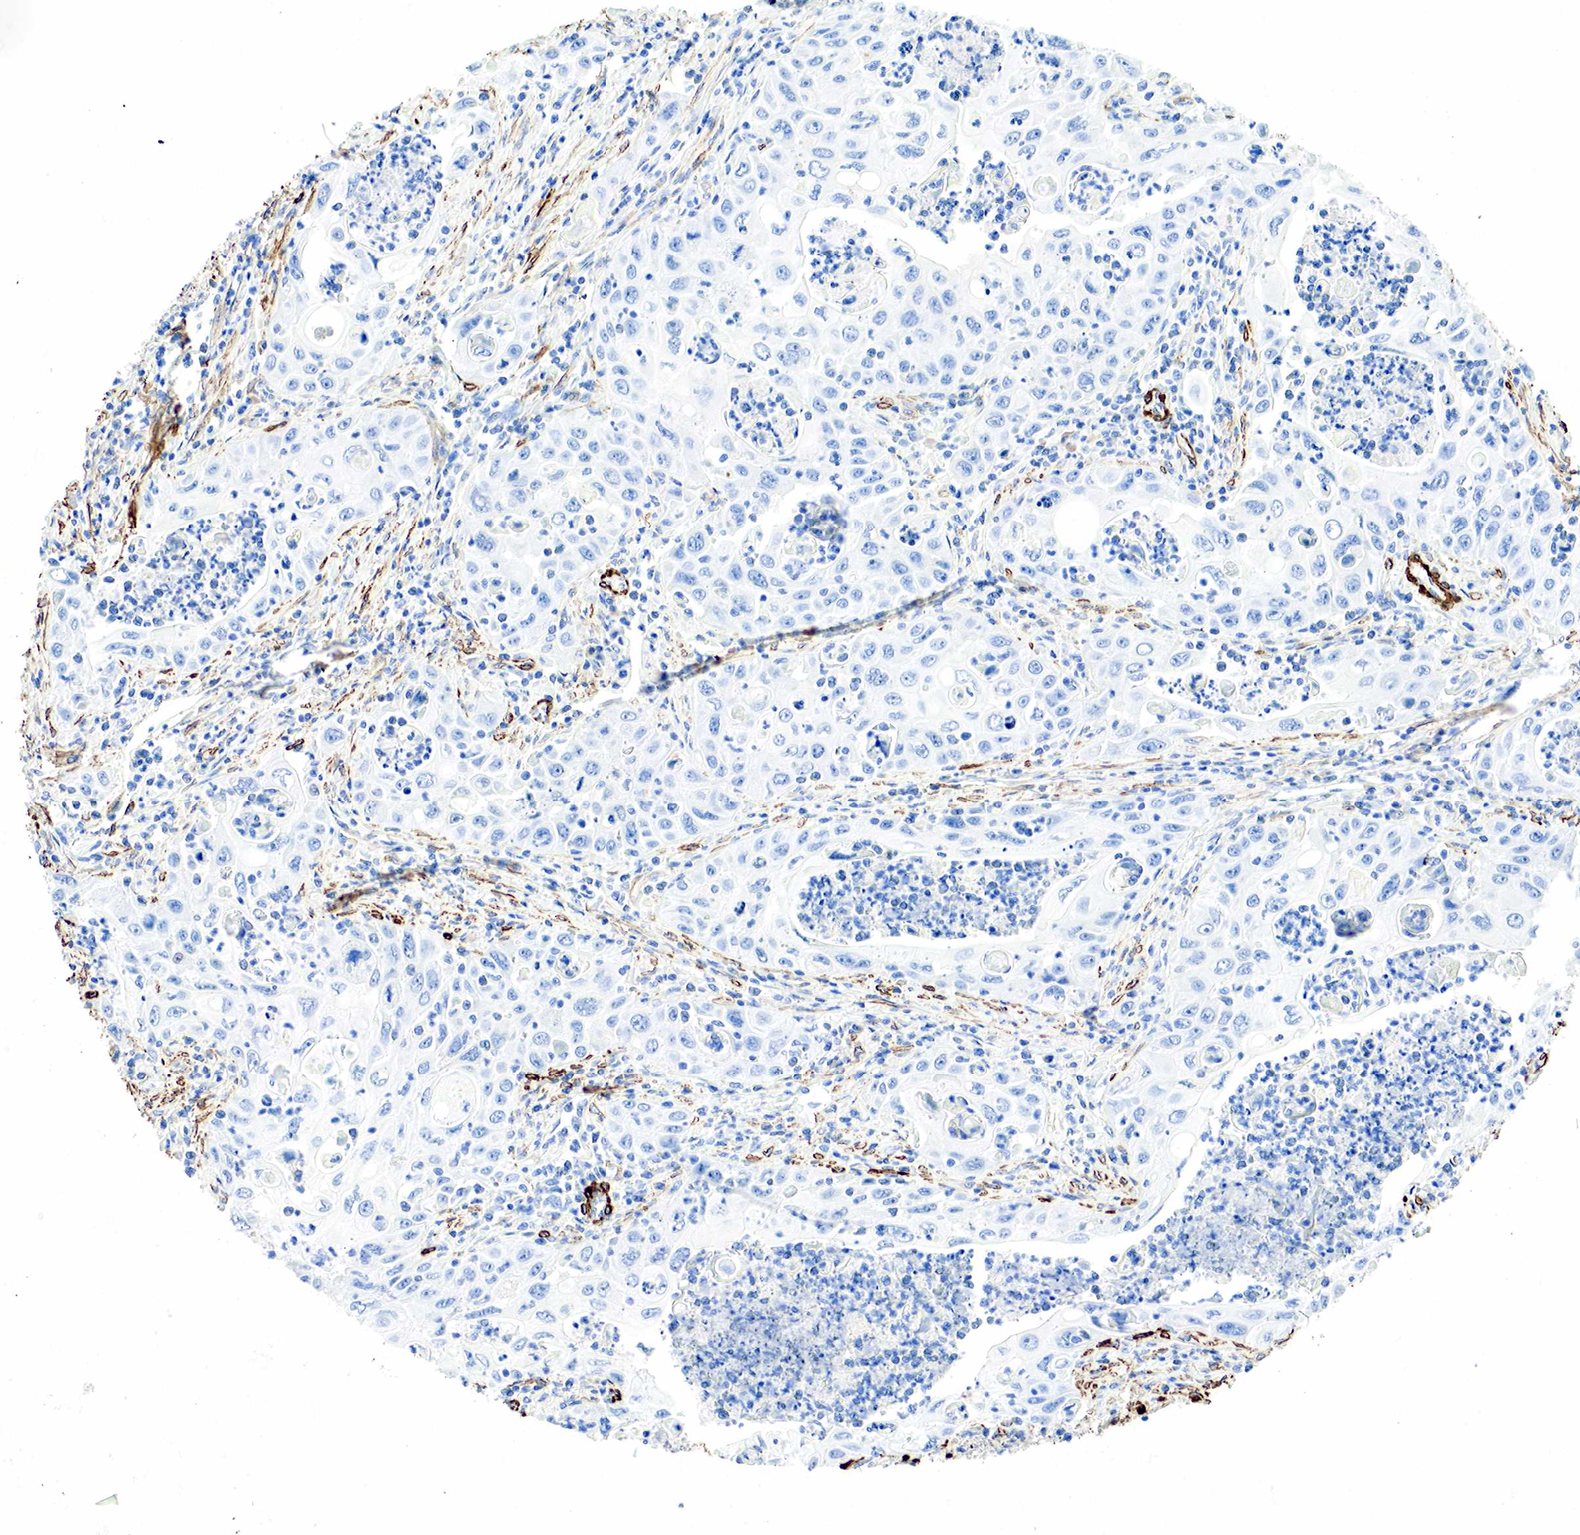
{"staining": {"intensity": "negative", "quantity": "none", "location": "none"}, "tissue": "pancreatic cancer", "cell_type": "Tumor cells", "image_type": "cancer", "snomed": [{"axis": "morphology", "description": "Adenocarcinoma, NOS"}, {"axis": "topography", "description": "Pancreas"}], "caption": "An immunohistochemistry (IHC) image of pancreatic cancer is shown. There is no staining in tumor cells of pancreatic cancer.", "gene": "ACTA1", "patient": {"sex": "female", "age": 66}}